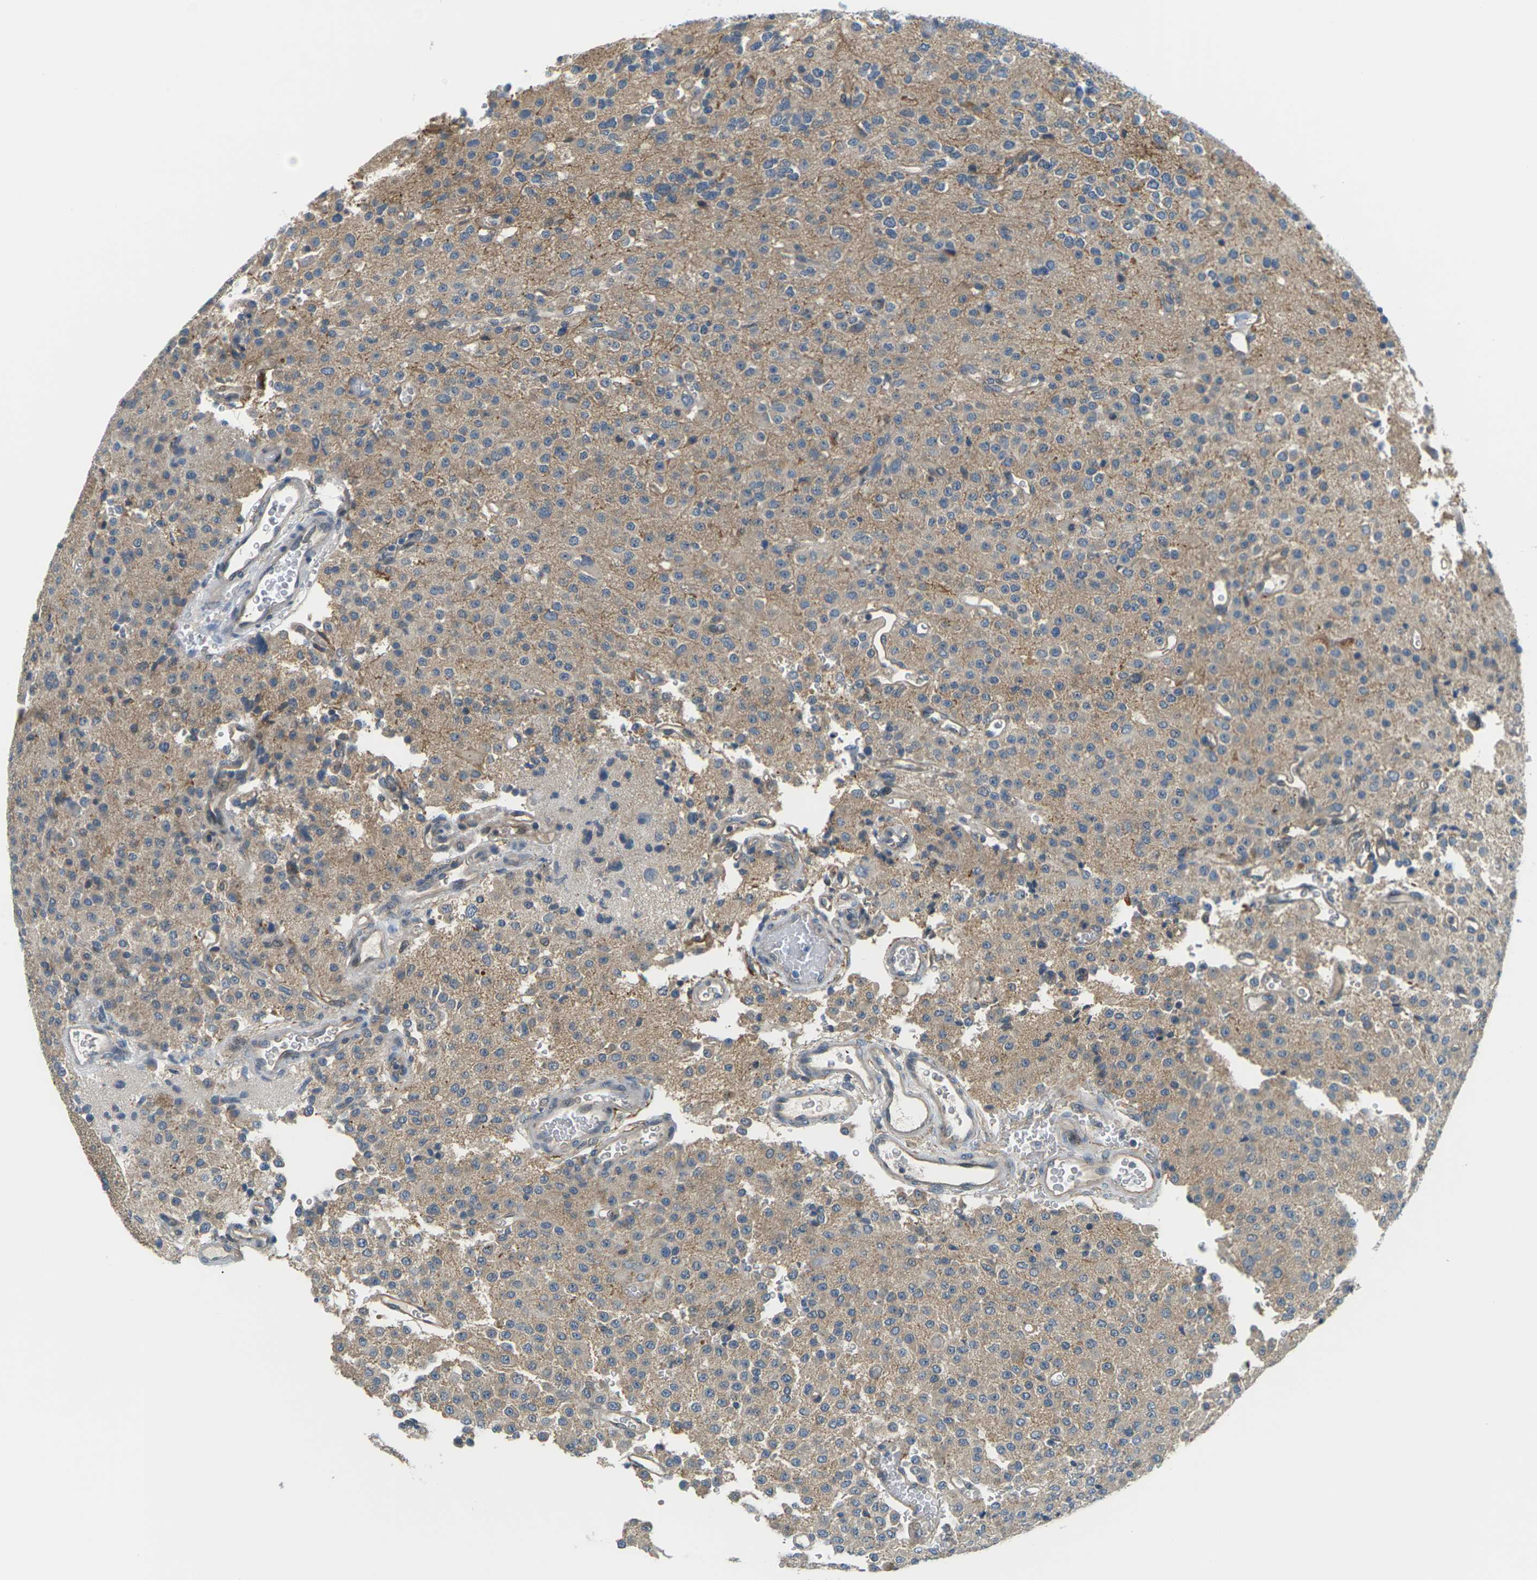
{"staining": {"intensity": "weak", "quantity": "25%-75%", "location": "cytoplasmic/membranous"}, "tissue": "glioma", "cell_type": "Tumor cells", "image_type": "cancer", "snomed": [{"axis": "morphology", "description": "Glioma, malignant, Low grade"}, {"axis": "topography", "description": "Brain"}], "caption": "Weak cytoplasmic/membranous positivity for a protein is present in about 25%-75% of tumor cells of malignant glioma (low-grade) using immunohistochemistry (IHC).", "gene": "SLC13A3", "patient": {"sex": "male", "age": 38}}